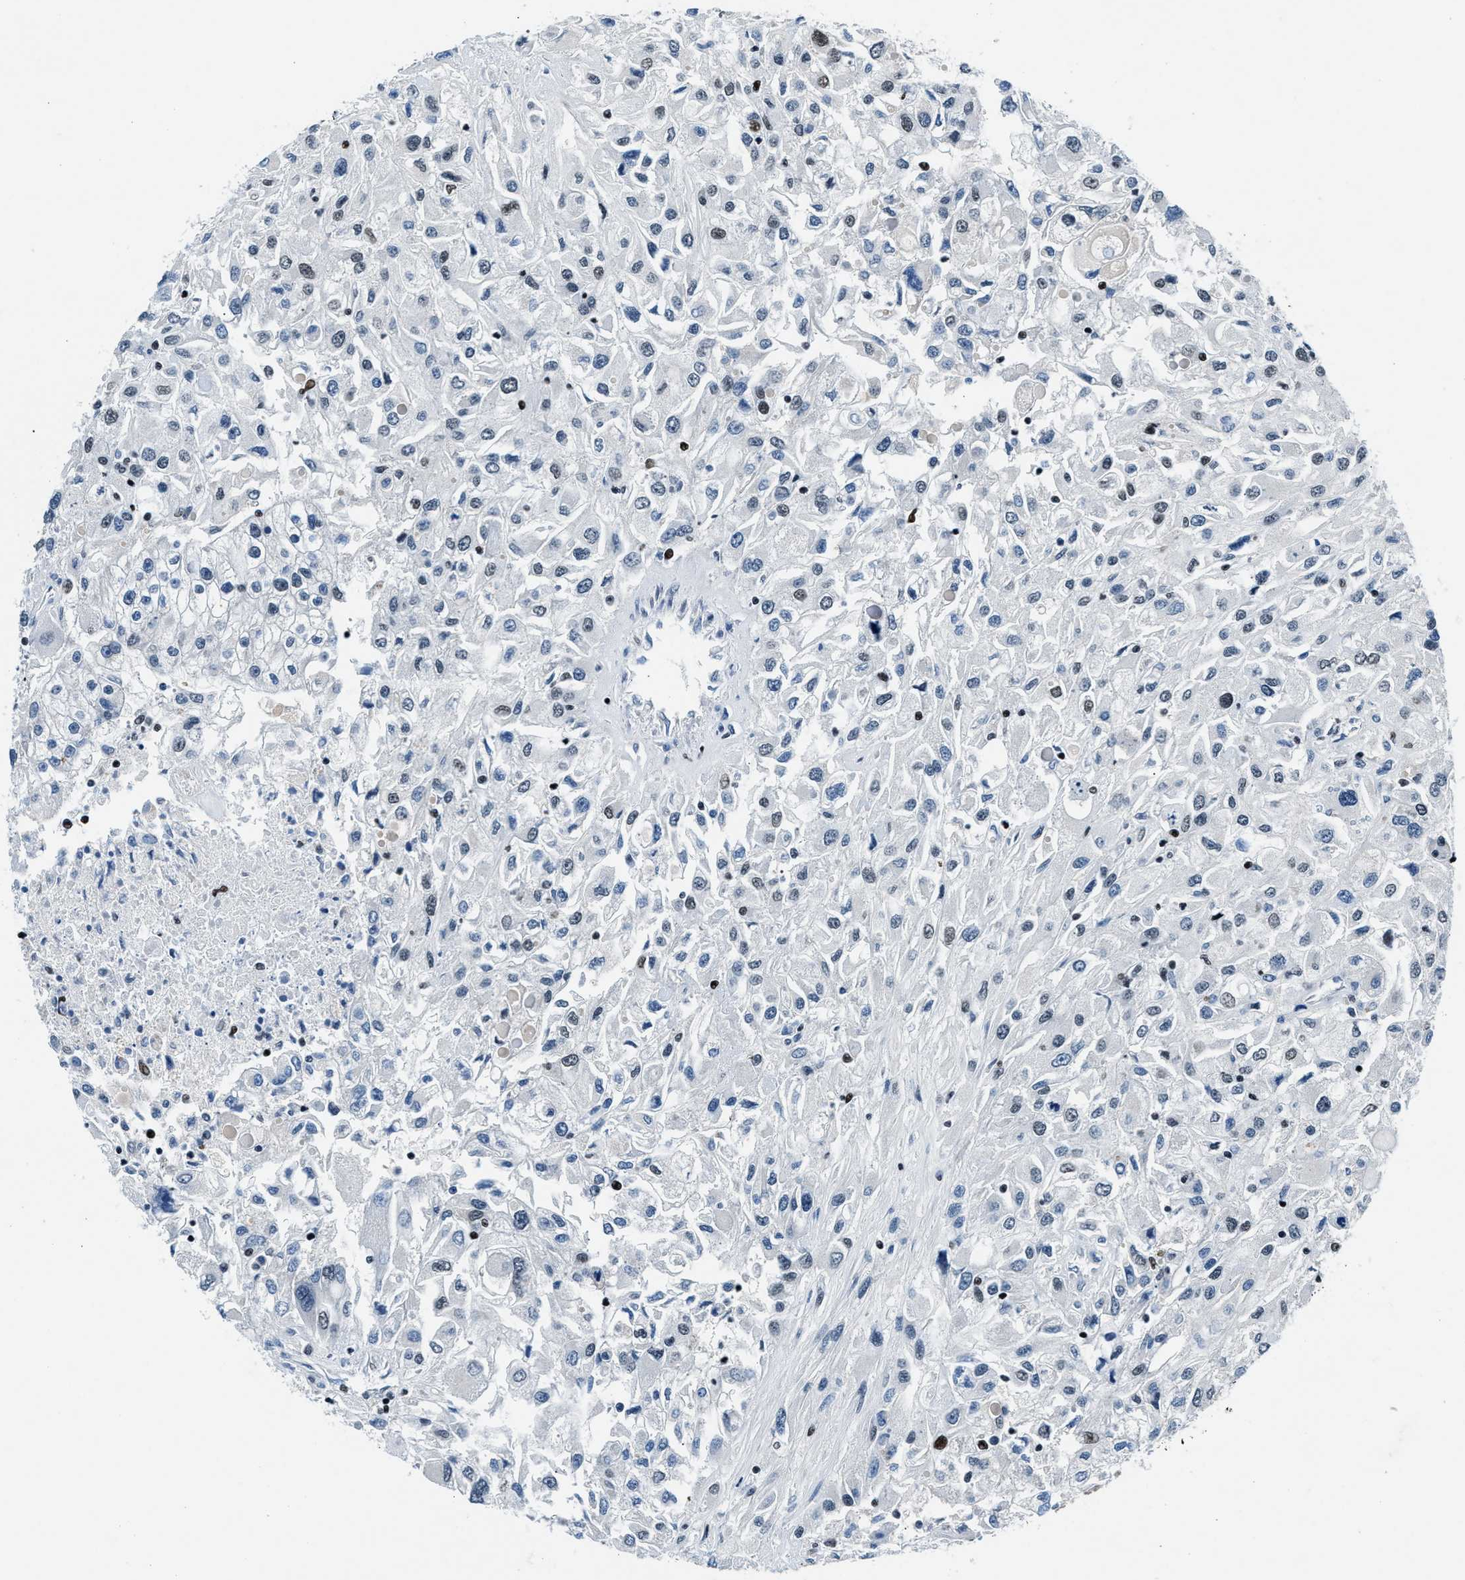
{"staining": {"intensity": "weak", "quantity": "<25%", "location": "nuclear"}, "tissue": "renal cancer", "cell_type": "Tumor cells", "image_type": "cancer", "snomed": [{"axis": "morphology", "description": "Adenocarcinoma, NOS"}, {"axis": "topography", "description": "Kidney"}], "caption": "Immunohistochemistry (IHC) micrograph of renal cancer stained for a protein (brown), which reveals no positivity in tumor cells. (DAB immunohistochemistry with hematoxylin counter stain).", "gene": "PRRC2B", "patient": {"sex": "female", "age": 52}}